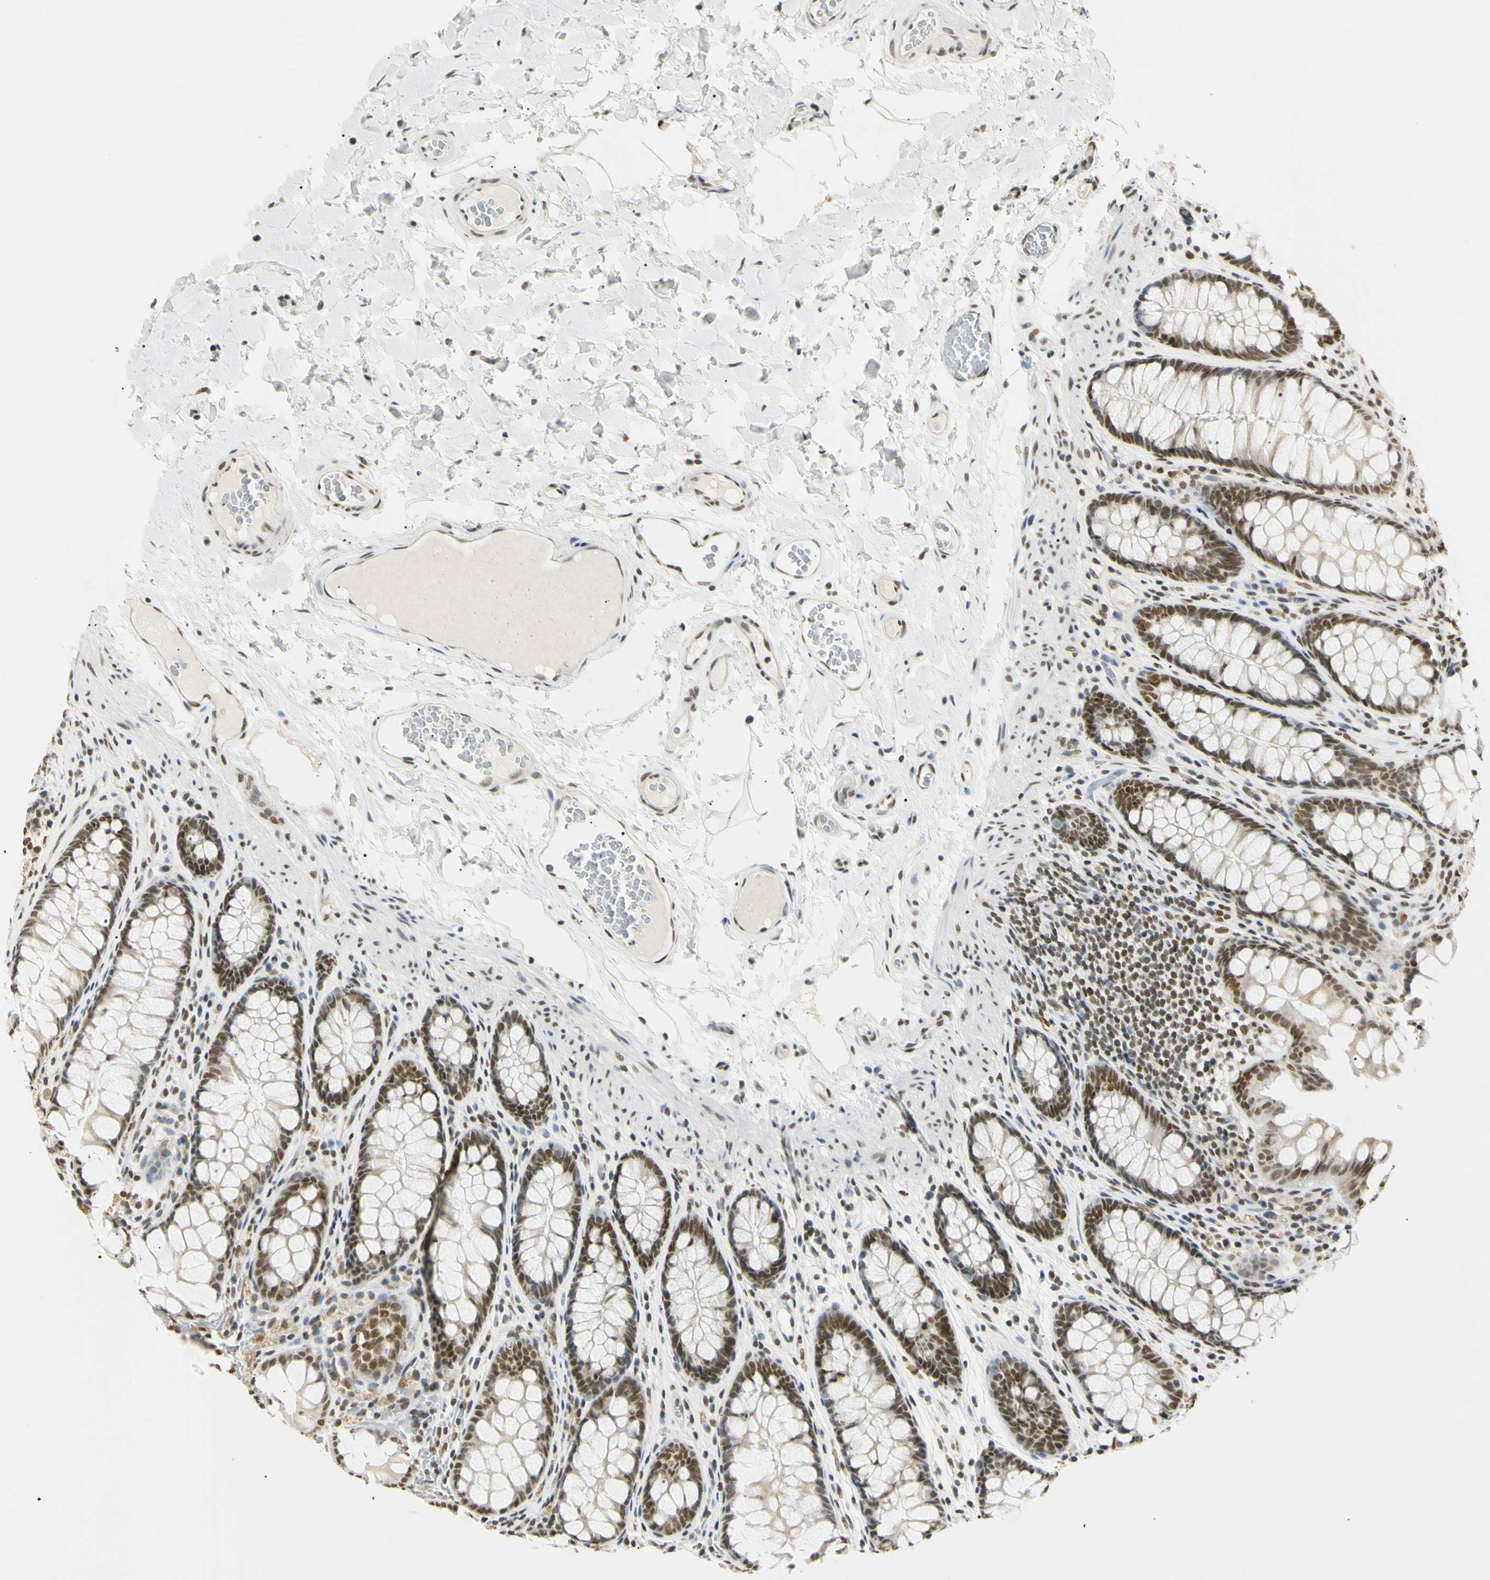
{"staining": {"intensity": "moderate", "quantity": ">75%", "location": "nuclear"}, "tissue": "colon", "cell_type": "Endothelial cells", "image_type": "normal", "snomed": [{"axis": "morphology", "description": "Normal tissue, NOS"}, {"axis": "topography", "description": "Colon"}], "caption": "Immunohistochemical staining of normal human colon exhibits moderate nuclear protein positivity in approximately >75% of endothelial cells. (Stains: DAB (3,3'-diaminobenzidine) in brown, nuclei in blue, Microscopy: brightfield microscopy at high magnification).", "gene": "SMARCA5", "patient": {"sex": "female", "age": 55}}